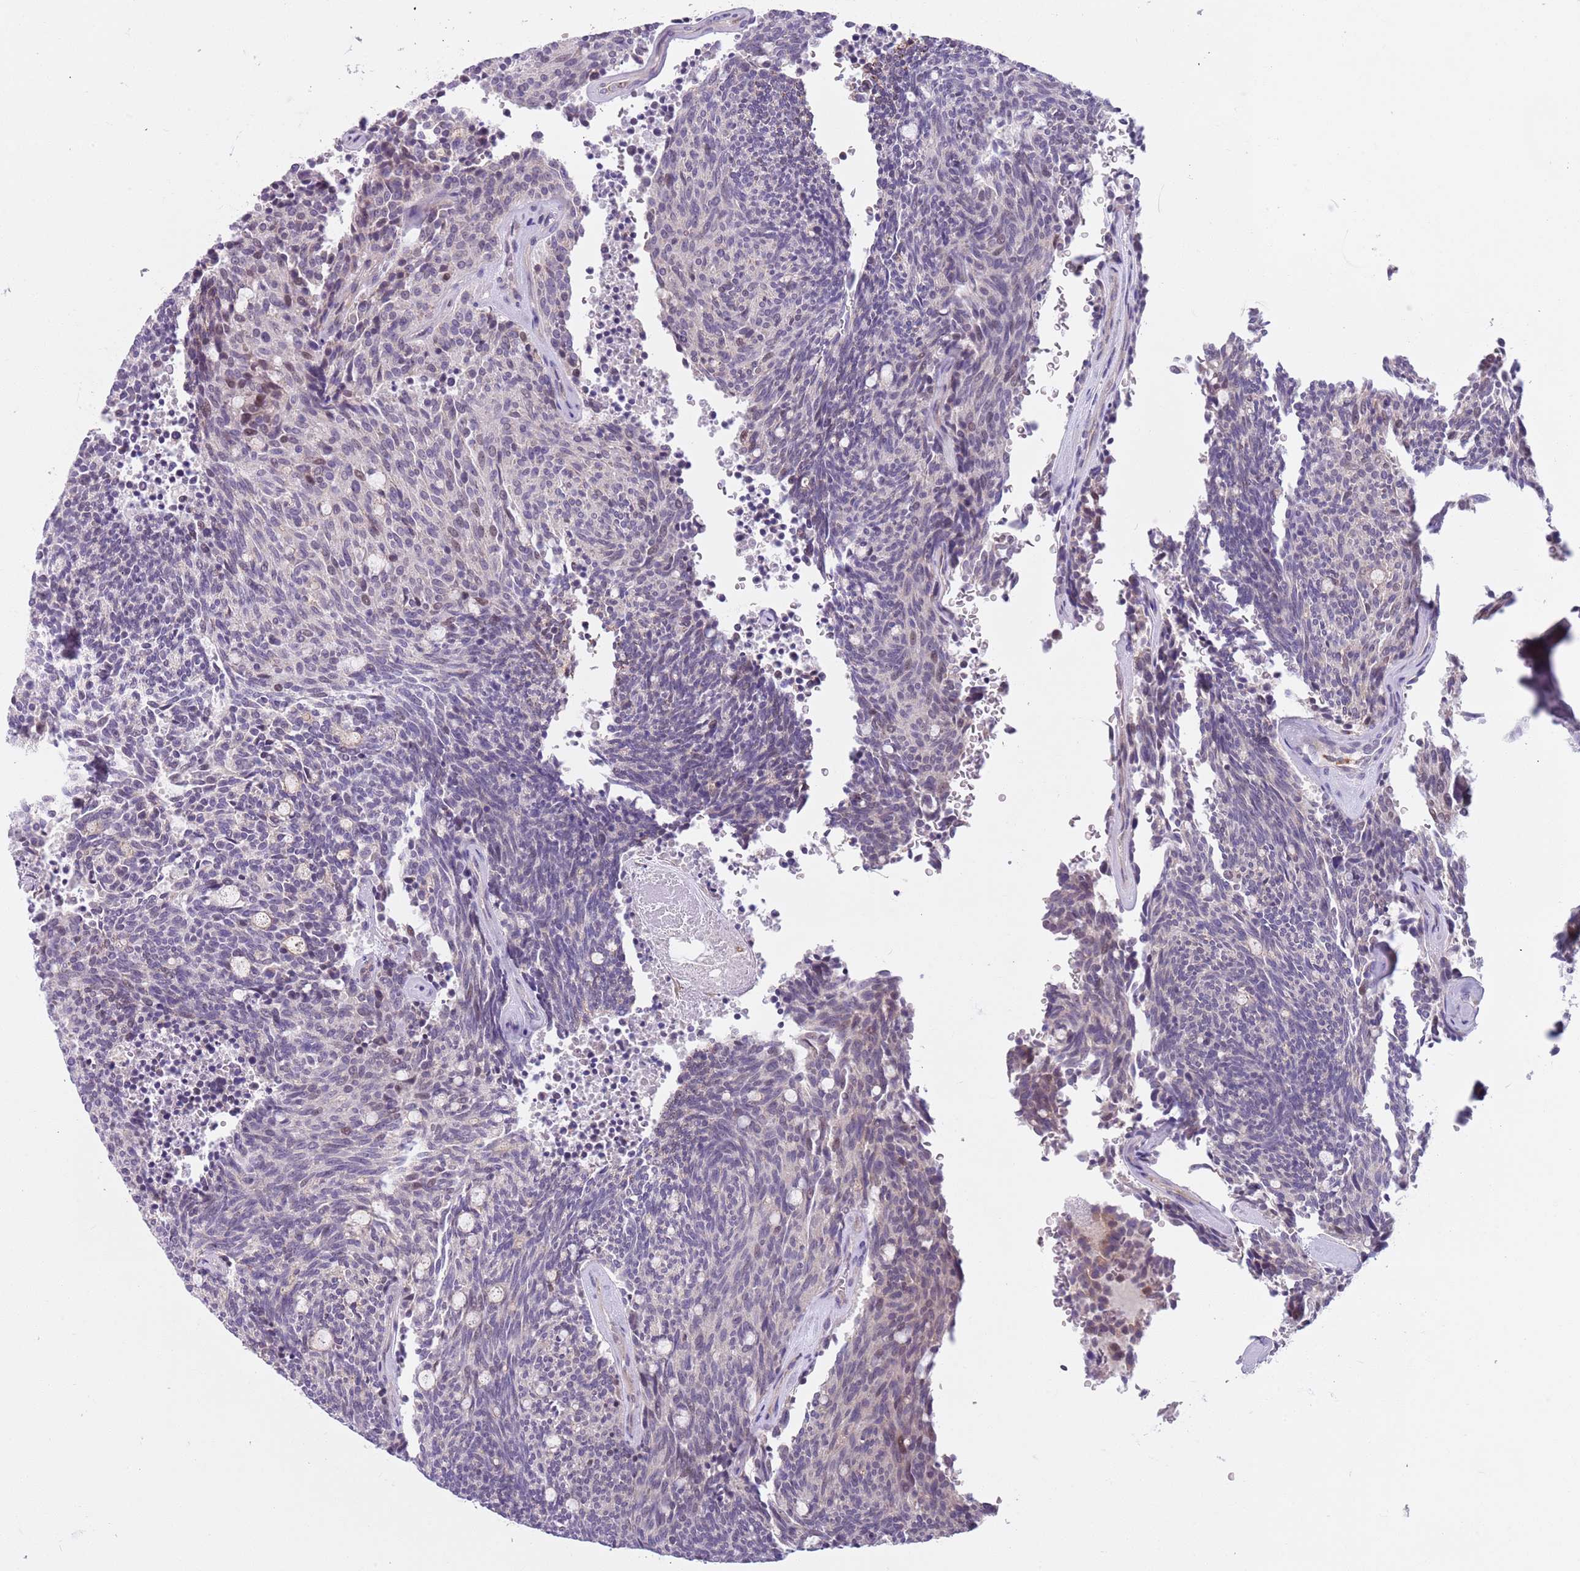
{"staining": {"intensity": "negative", "quantity": "none", "location": "none"}, "tissue": "carcinoid", "cell_type": "Tumor cells", "image_type": "cancer", "snomed": [{"axis": "morphology", "description": "Carcinoid, malignant, NOS"}, {"axis": "topography", "description": "Pancreas"}], "caption": "Immunohistochemistry (IHC) of carcinoid (malignant) reveals no staining in tumor cells.", "gene": "JAML", "patient": {"sex": "female", "age": 54}}